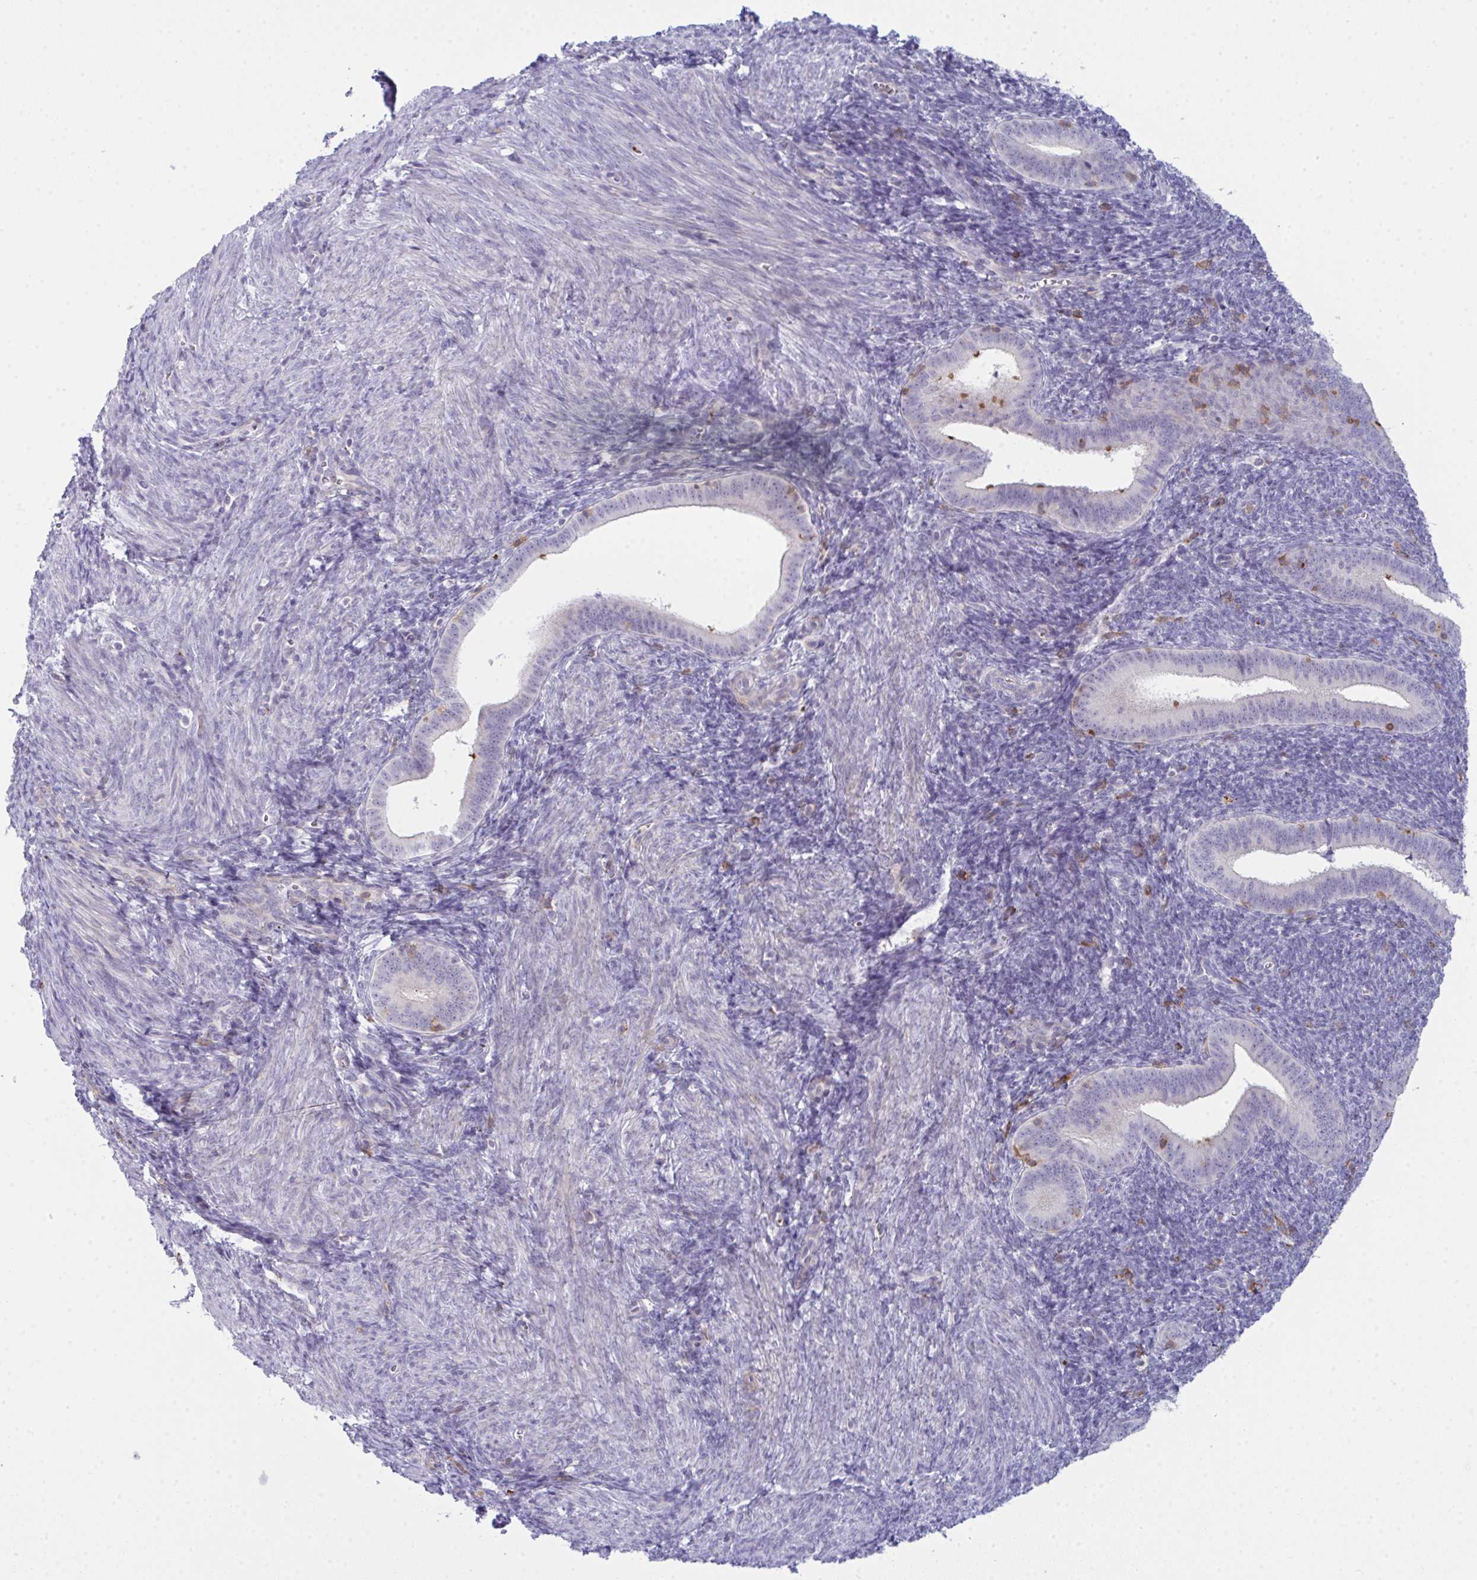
{"staining": {"intensity": "negative", "quantity": "none", "location": "none"}, "tissue": "endometrium", "cell_type": "Cells in endometrial stroma", "image_type": "normal", "snomed": [{"axis": "morphology", "description": "Normal tissue, NOS"}, {"axis": "topography", "description": "Endometrium"}], "caption": "Cells in endometrial stroma are negative for protein expression in unremarkable human endometrium. Nuclei are stained in blue.", "gene": "CD80", "patient": {"sex": "female", "age": 25}}